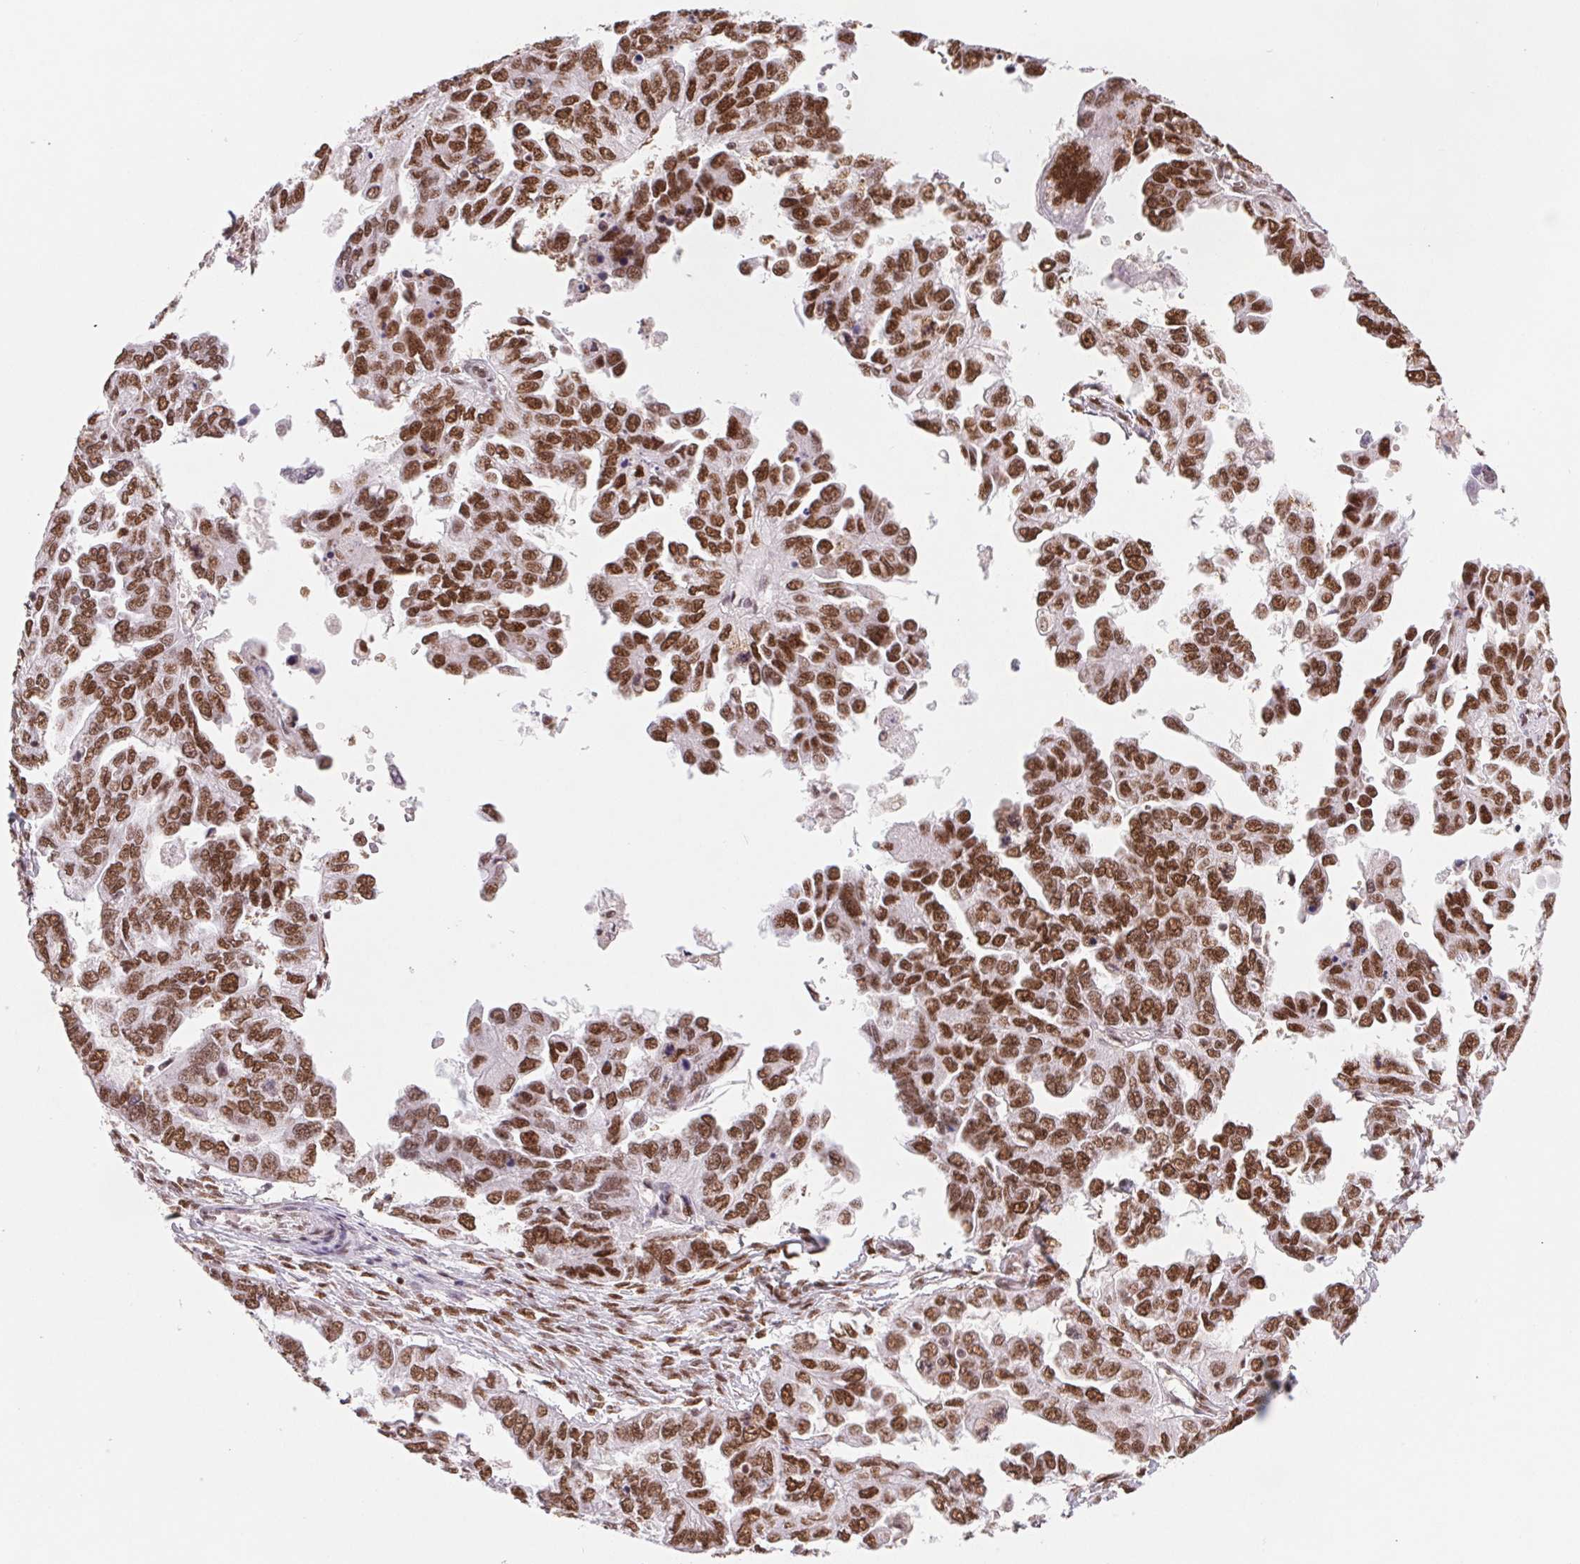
{"staining": {"intensity": "moderate", "quantity": ">75%", "location": "nuclear"}, "tissue": "ovarian cancer", "cell_type": "Tumor cells", "image_type": "cancer", "snomed": [{"axis": "morphology", "description": "Cystadenocarcinoma, serous, NOS"}, {"axis": "topography", "description": "Ovary"}], "caption": "Ovarian cancer stained with a protein marker displays moderate staining in tumor cells.", "gene": "SREK1", "patient": {"sex": "female", "age": 53}}